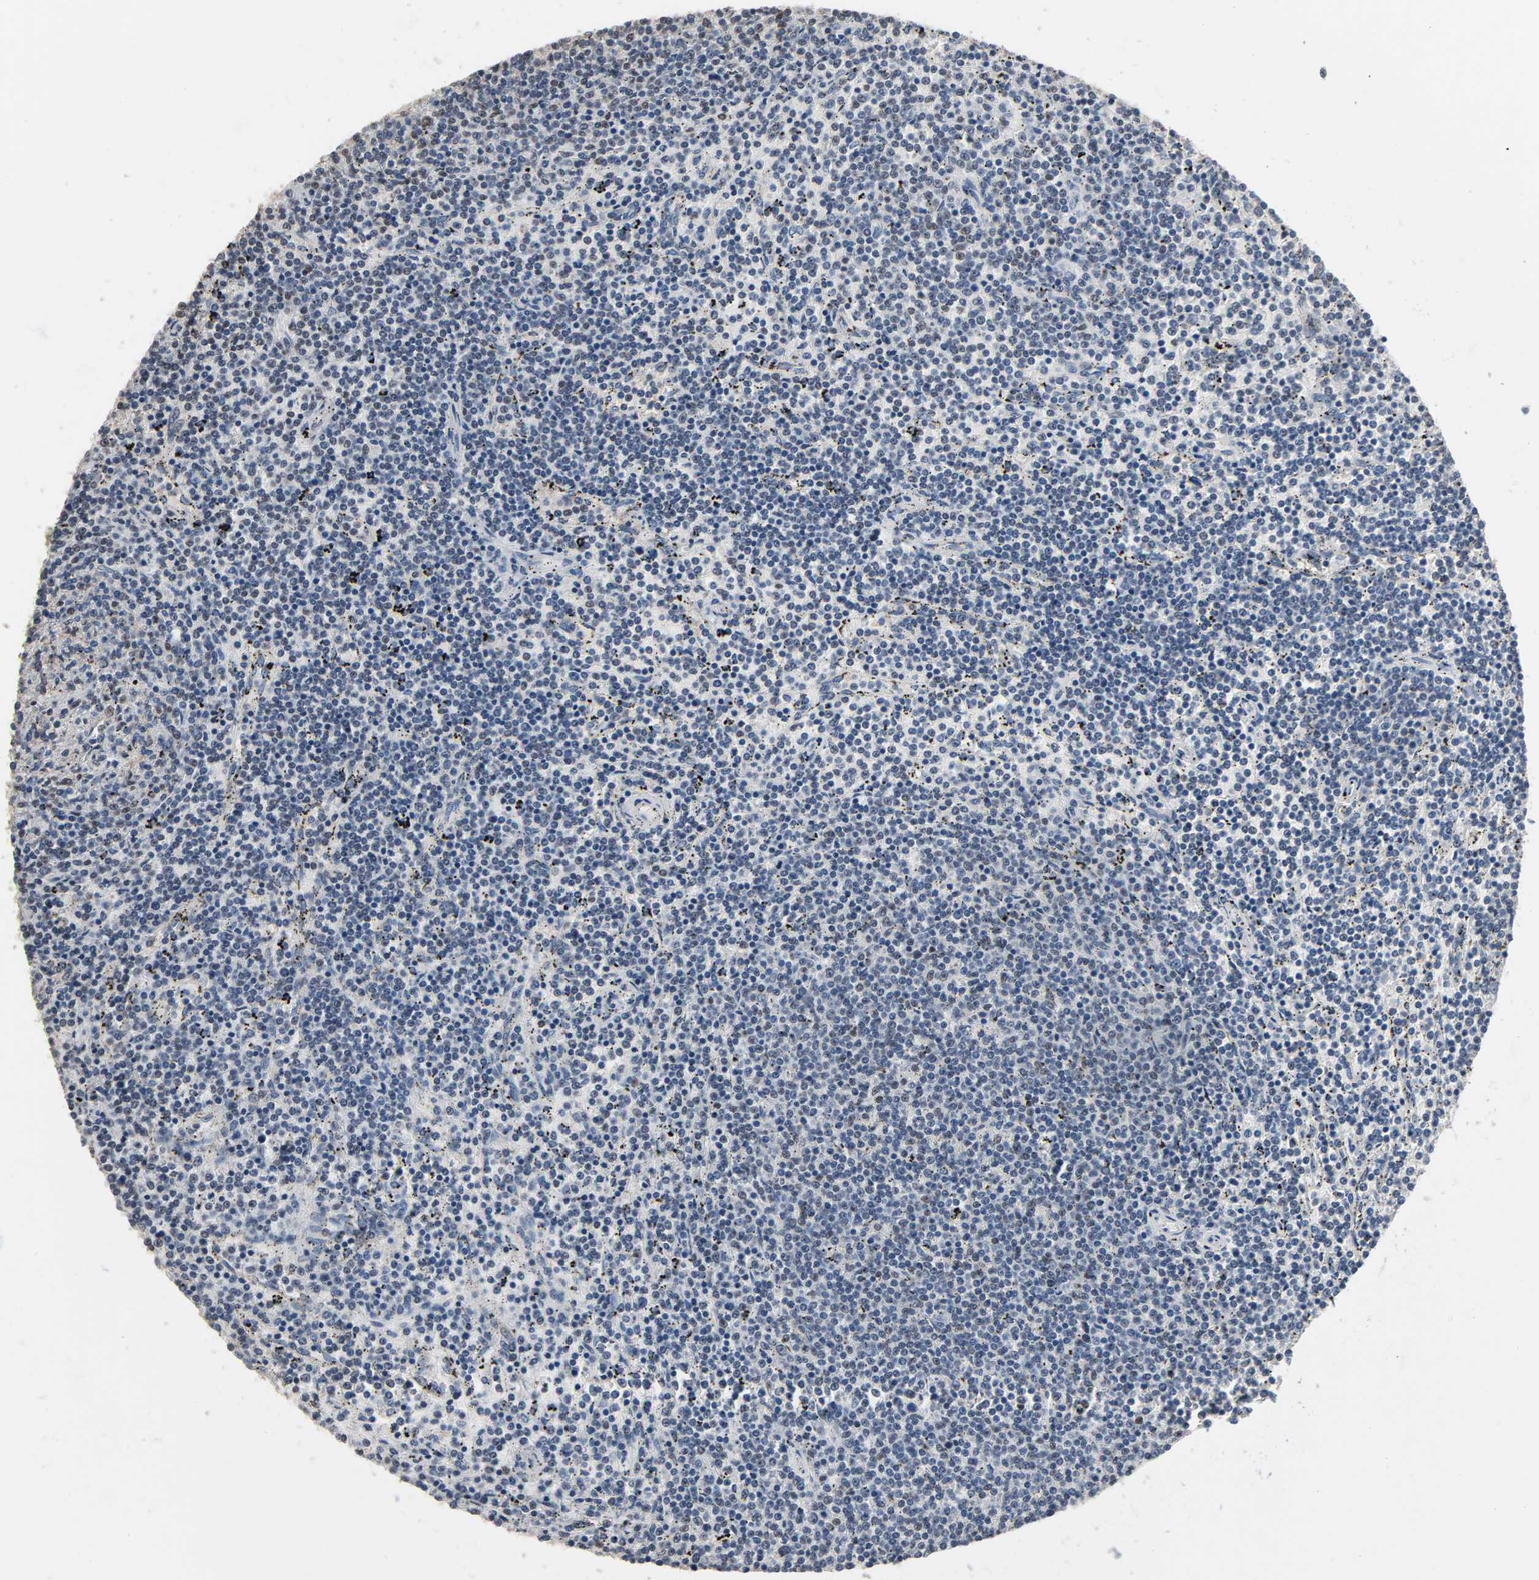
{"staining": {"intensity": "weak", "quantity": "<25%", "location": "nuclear"}, "tissue": "lymphoma", "cell_type": "Tumor cells", "image_type": "cancer", "snomed": [{"axis": "morphology", "description": "Malignant lymphoma, non-Hodgkin's type, Low grade"}, {"axis": "topography", "description": "Spleen"}], "caption": "Immunohistochemistry image of neoplastic tissue: lymphoma stained with DAB (3,3'-diaminobenzidine) displays no significant protein expression in tumor cells. Nuclei are stained in blue.", "gene": "SOX6", "patient": {"sex": "female", "age": 50}}